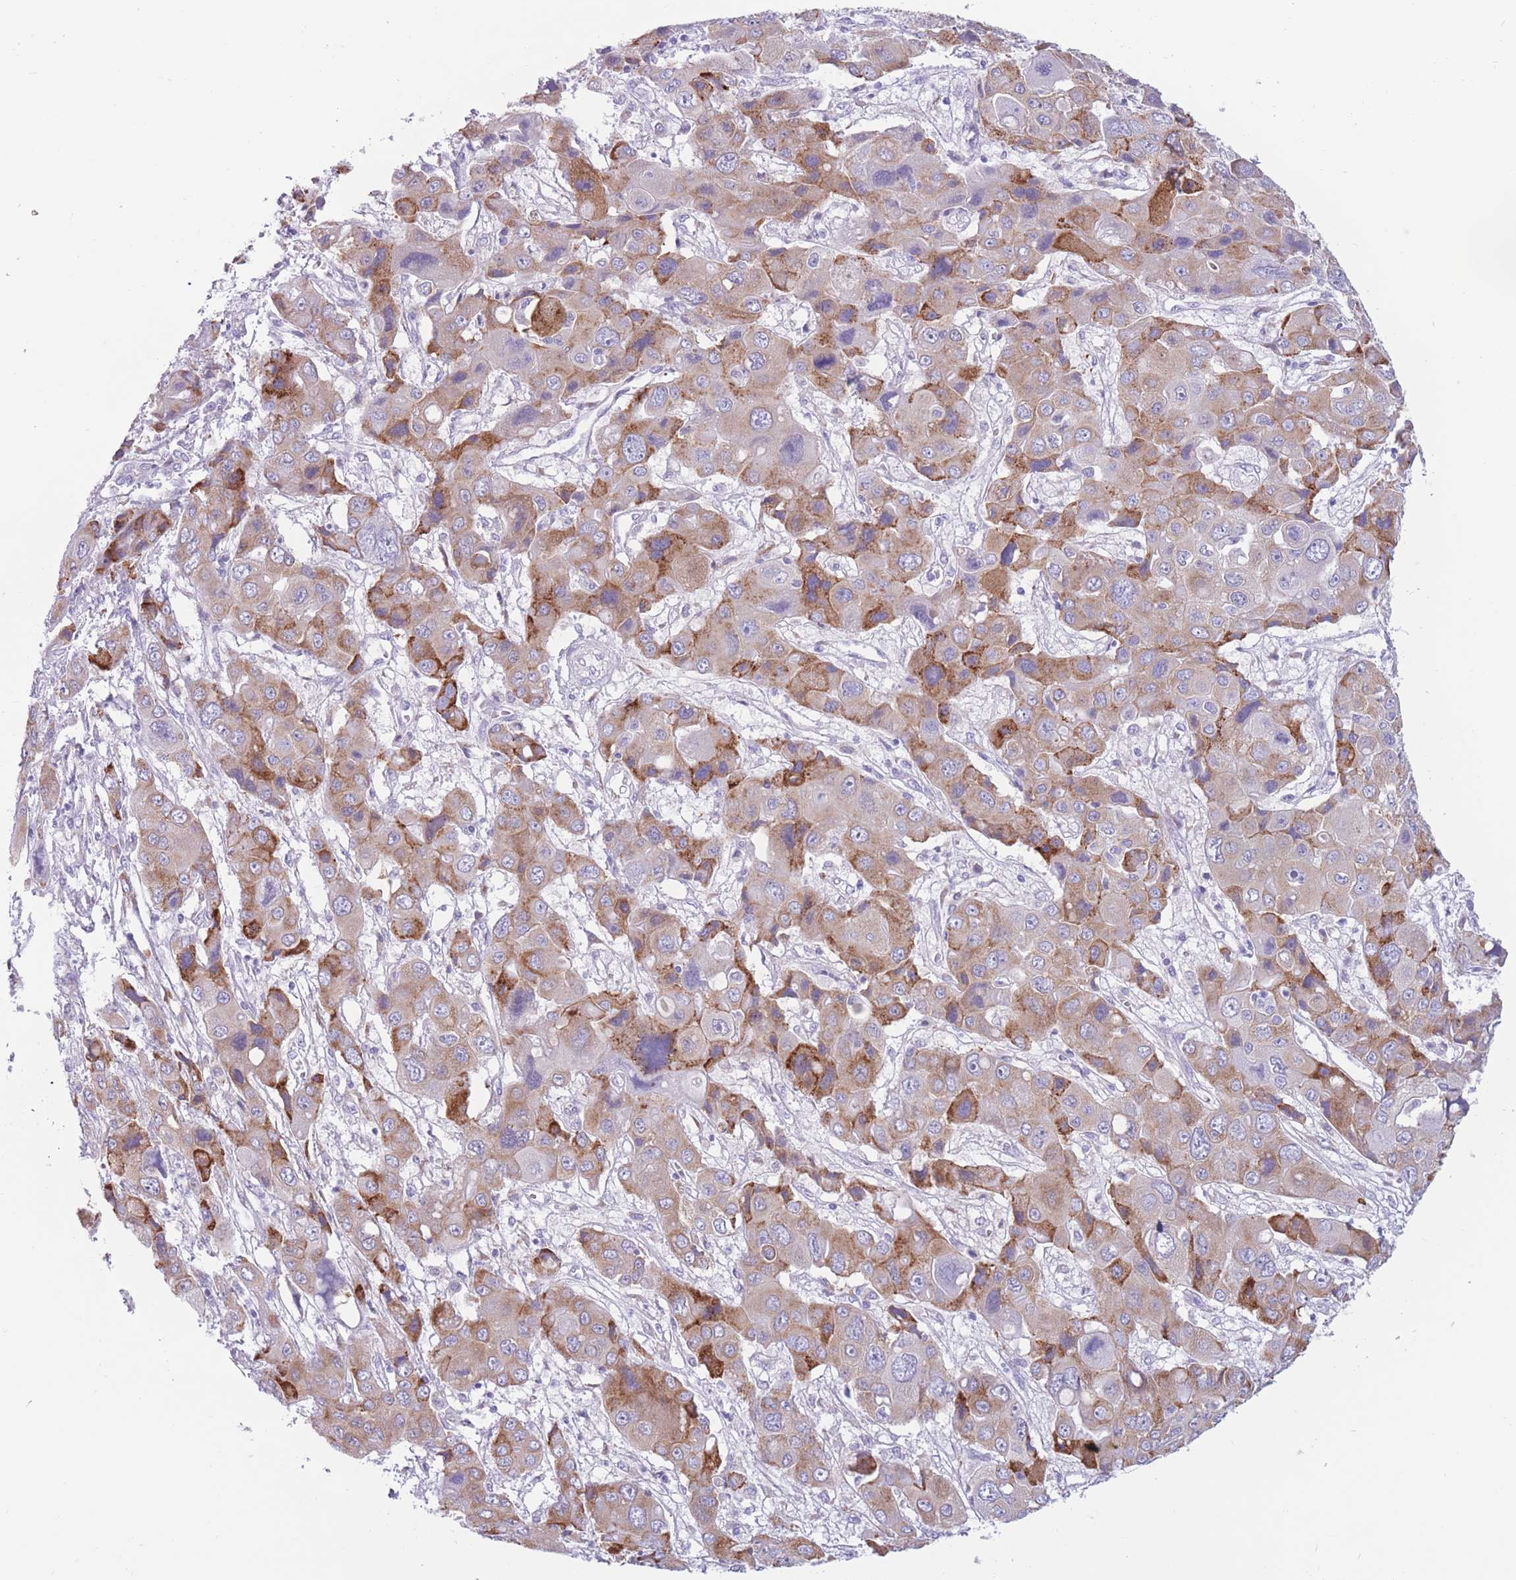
{"staining": {"intensity": "moderate", "quantity": "25%-75%", "location": "cytoplasmic/membranous"}, "tissue": "liver cancer", "cell_type": "Tumor cells", "image_type": "cancer", "snomed": [{"axis": "morphology", "description": "Cholangiocarcinoma"}, {"axis": "topography", "description": "Liver"}], "caption": "Liver cholangiocarcinoma tissue demonstrates moderate cytoplasmic/membranous expression in approximately 25%-75% of tumor cells, visualized by immunohistochemistry.", "gene": "COL27A1", "patient": {"sex": "male", "age": 67}}